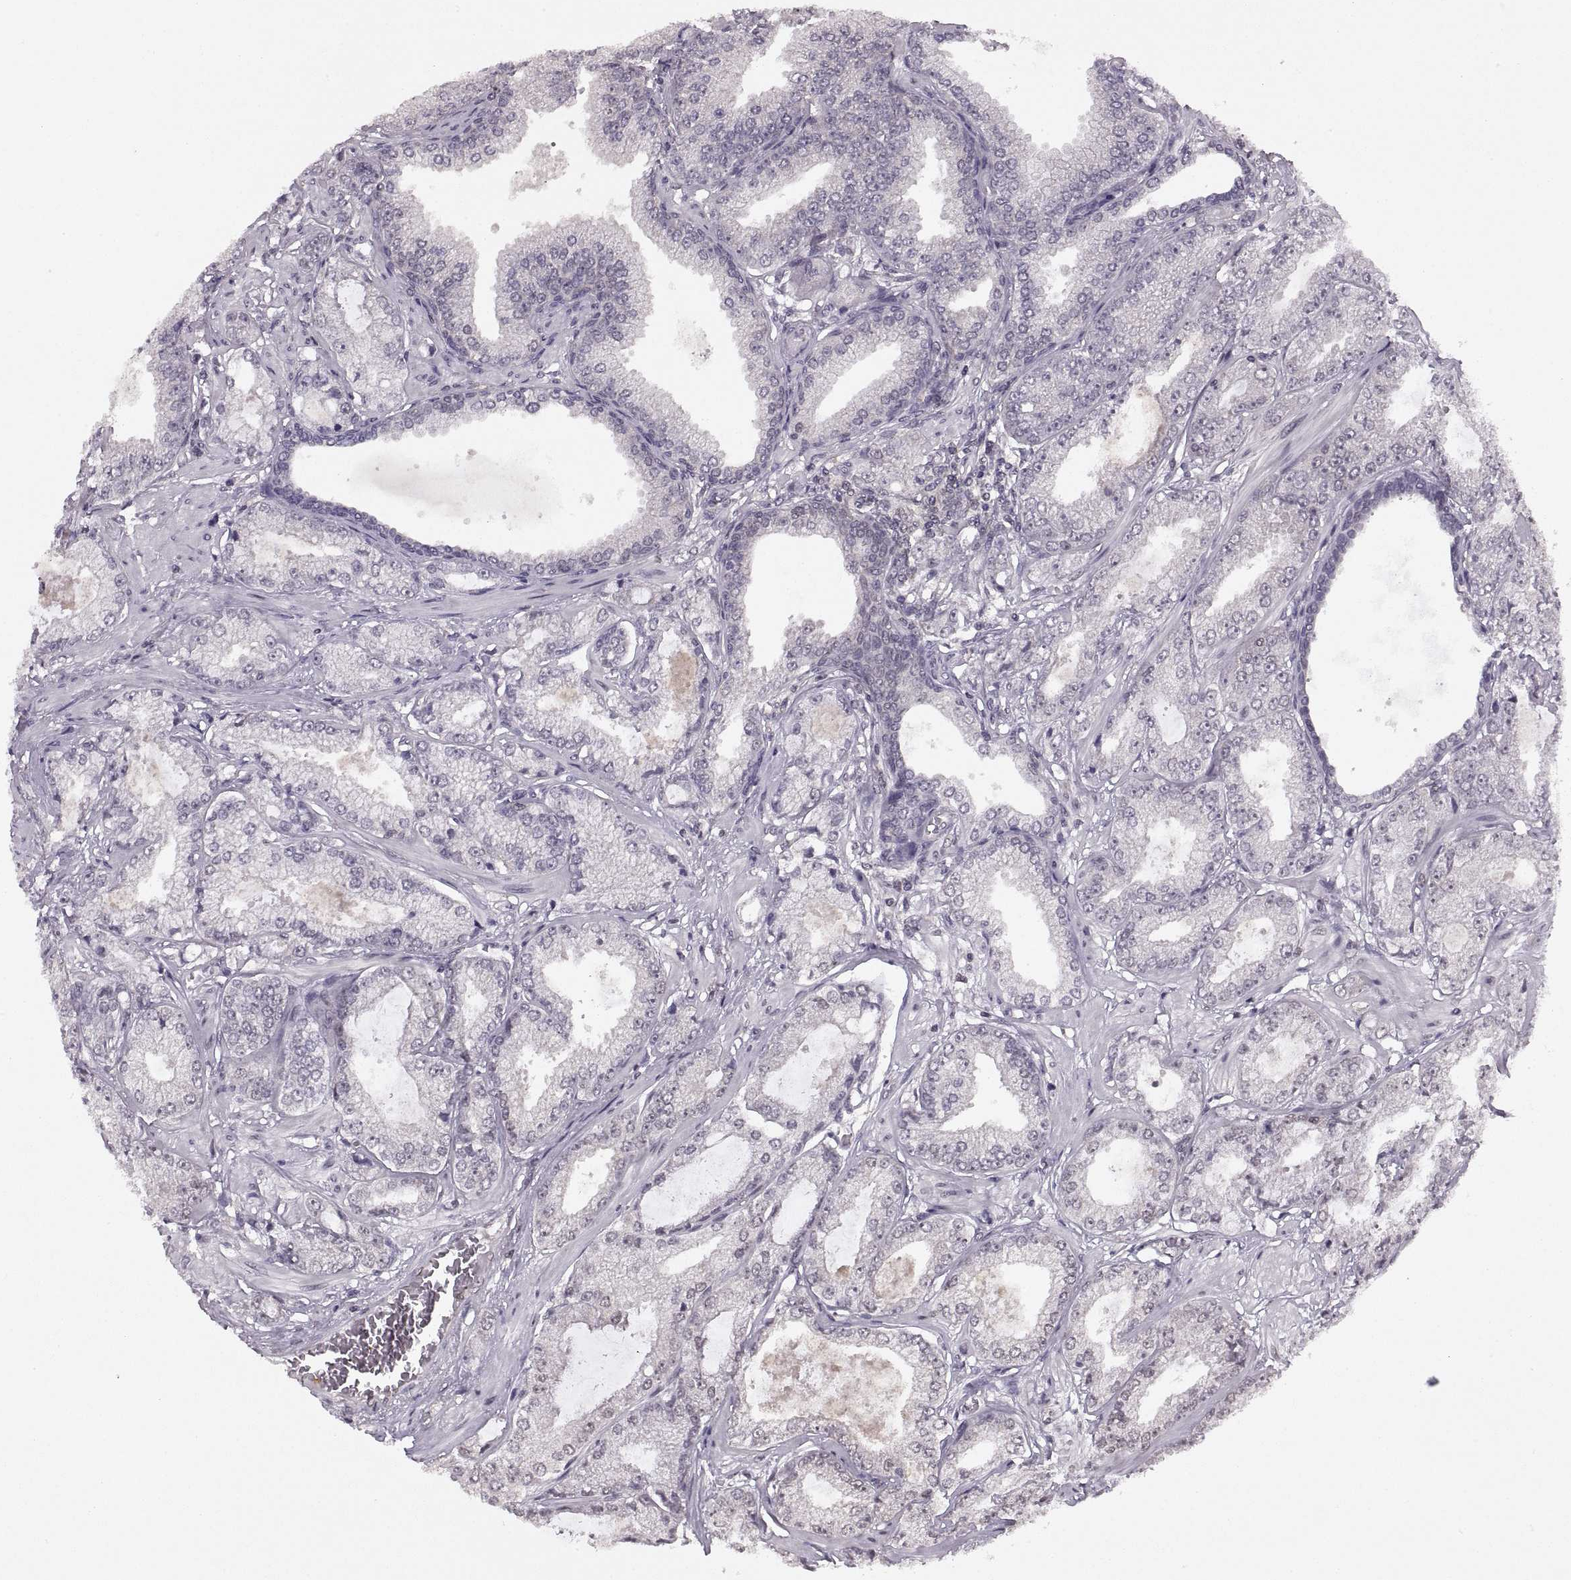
{"staining": {"intensity": "negative", "quantity": "none", "location": "none"}, "tissue": "prostate cancer", "cell_type": "Tumor cells", "image_type": "cancer", "snomed": [{"axis": "morphology", "description": "Adenocarcinoma, NOS"}, {"axis": "topography", "description": "Prostate"}], "caption": "A high-resolution histopathology image shows immunohistochemistry (IHC) staining of prostate adenocarcinoma, which exhibits no significant staining in tumor cells.", "gene": "INTS3", "patient": {"sex": "male", "age": 64}}